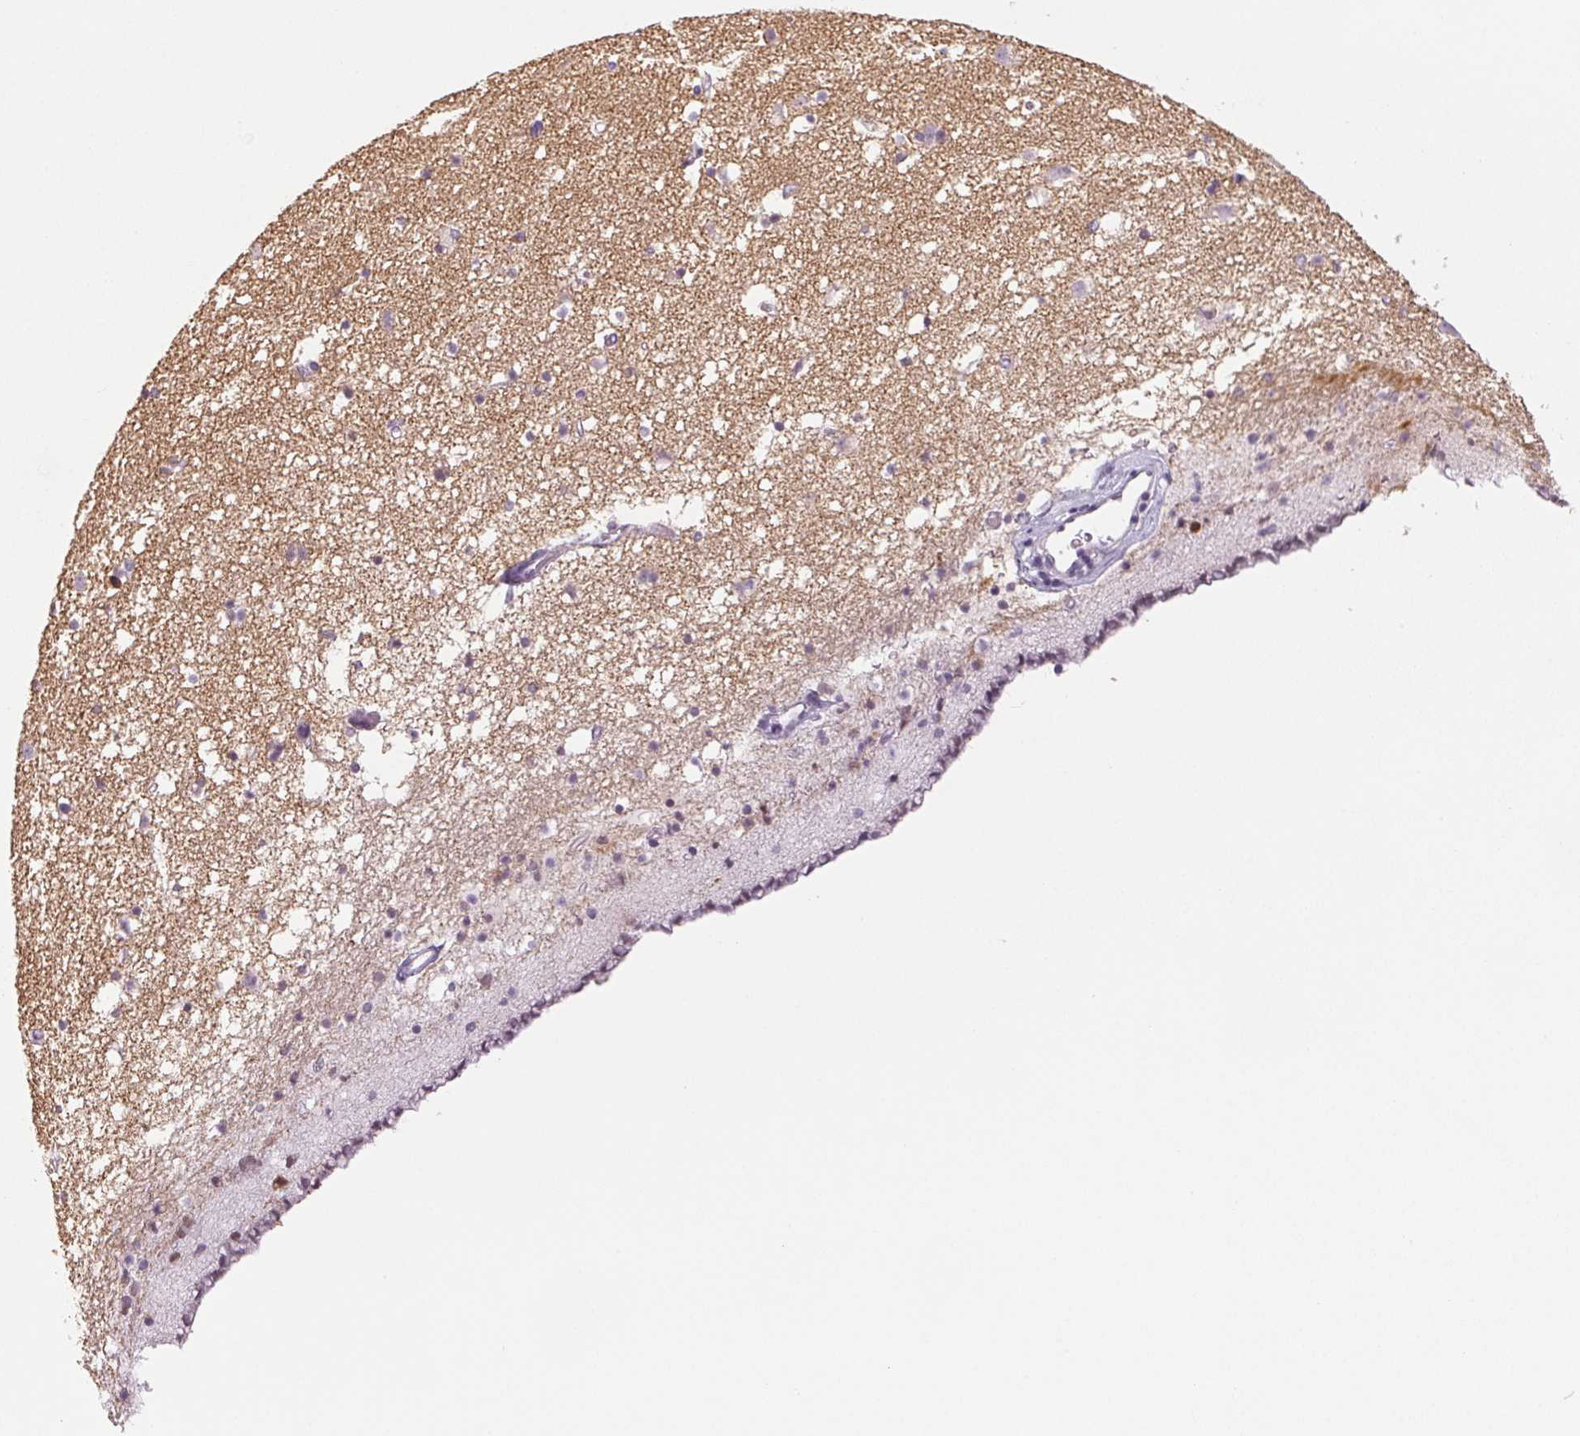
{"staining": {"intensity": "negative", "quantity": "none", "location": "none"}, "tissue": "caudate", "cell_type": "Glial cells", "image_type": "normal", "snomed": [{"axis": "morphology", "description": "Normal tissue, NOS"}, {"axis": "topography", "description": "Lateral ventricle wall"}], "caption": "Glial cells show no significant protein positivity in unremarkable caudate.", "gene": "DNAJC6", "patient": {"sex": "female", "age": 42}}